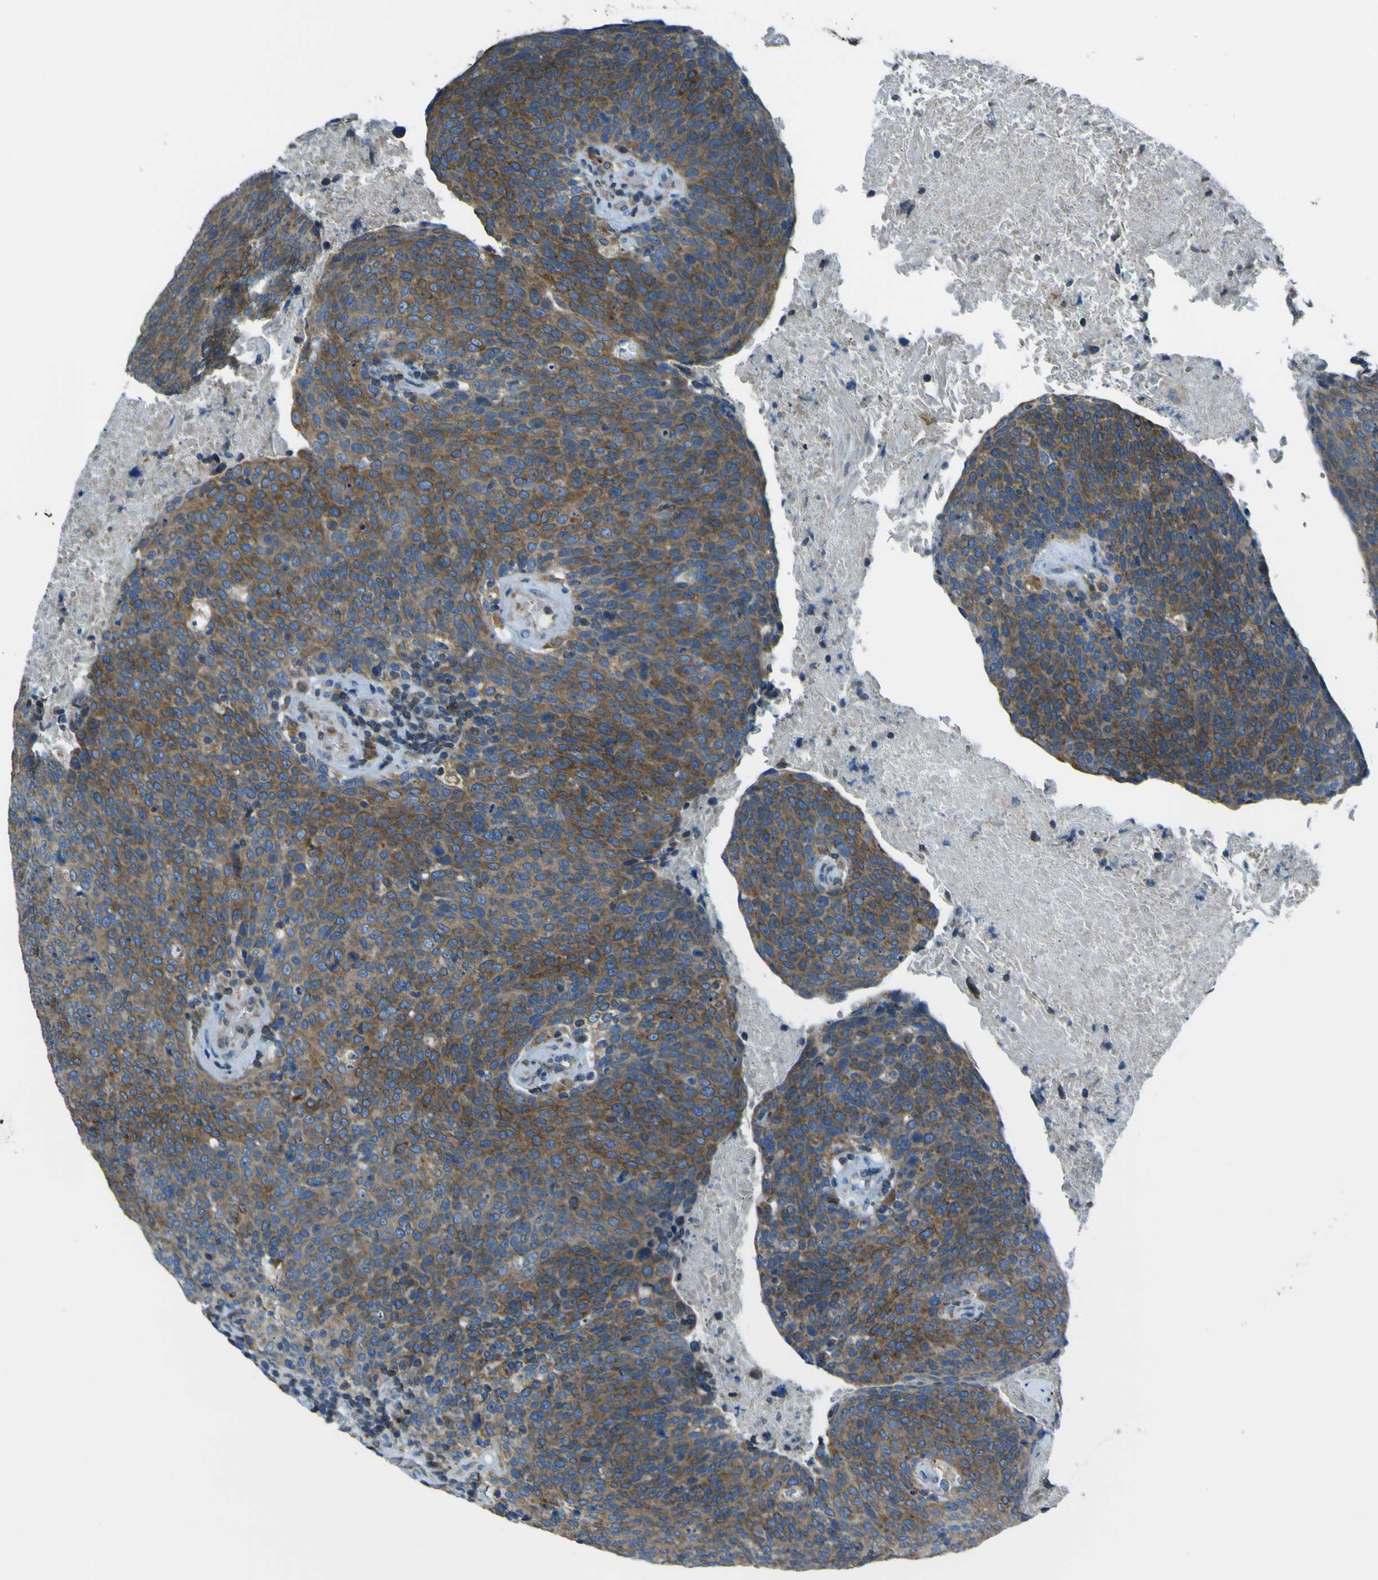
{"staining": {"intensity": "moderate", "quantity": ">75%", "location": "cytoplasmic/membranous"}, "tissue": "head and neck cancer", "cell_type": "Tumor cells", "image_type": "cancer", "snomed": [{"axis": "morphology", "description": "Squamous cell carcinoma, NOS"}, {"axis": "morphology", "description": "Squamous cell carcinoma, metastatic, NOS"}, {"axis": "topography", "description": "Lymph node"}, {"axis": "topography", "description": "Head-Neck"}], "caption": "Human head and neck cancer stained with a brown dye exhibits moderate cytoplasmic/membranous positive positivity in approximately >75% of tumor cells.", "gene": "STIM1", "patient": {"sex": "male", "age": 62}}